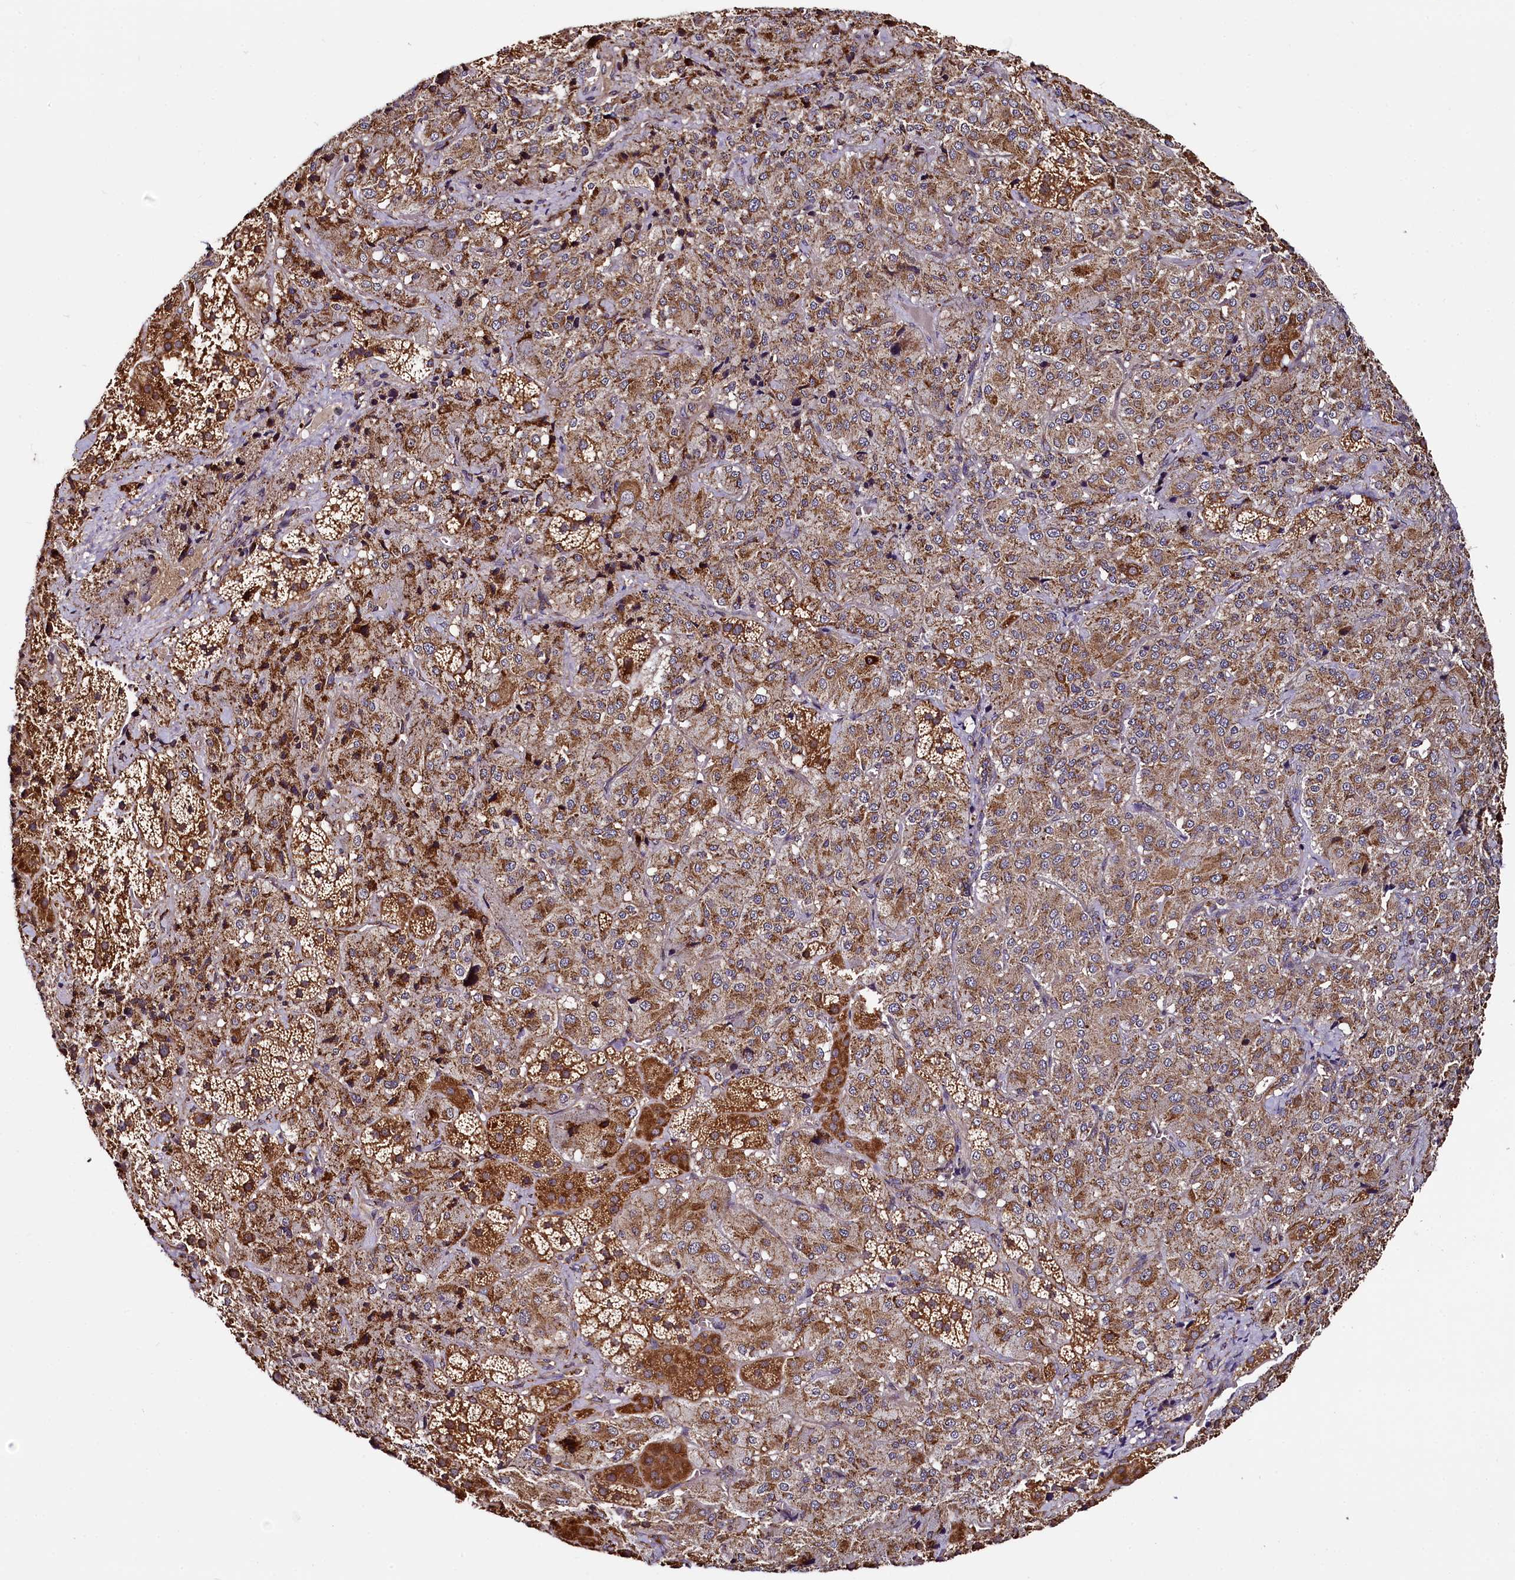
{"staining": {"intensity": "moderate", "quantity": ">75%", "location": "cytoplasmic/membranous"}, "tissue": "adrenal gland", "cell_type": "Glandular cells", "image_type": "normal", "snomed": [{"axis": "morphology", "description": "Normal tissue, NOS"}, {"axis": "topography", "description": "Adrenal gland"}], "caption": "An immunohistochemistry photomicrograph of unremarkable tissue is shown. Protein staining in brown labels moderate cytoplasmic/membranous positivity in adrenal gland within glandular cells.", "gene": "UFM1", "patient": {"sex": "female", "age": 44}}